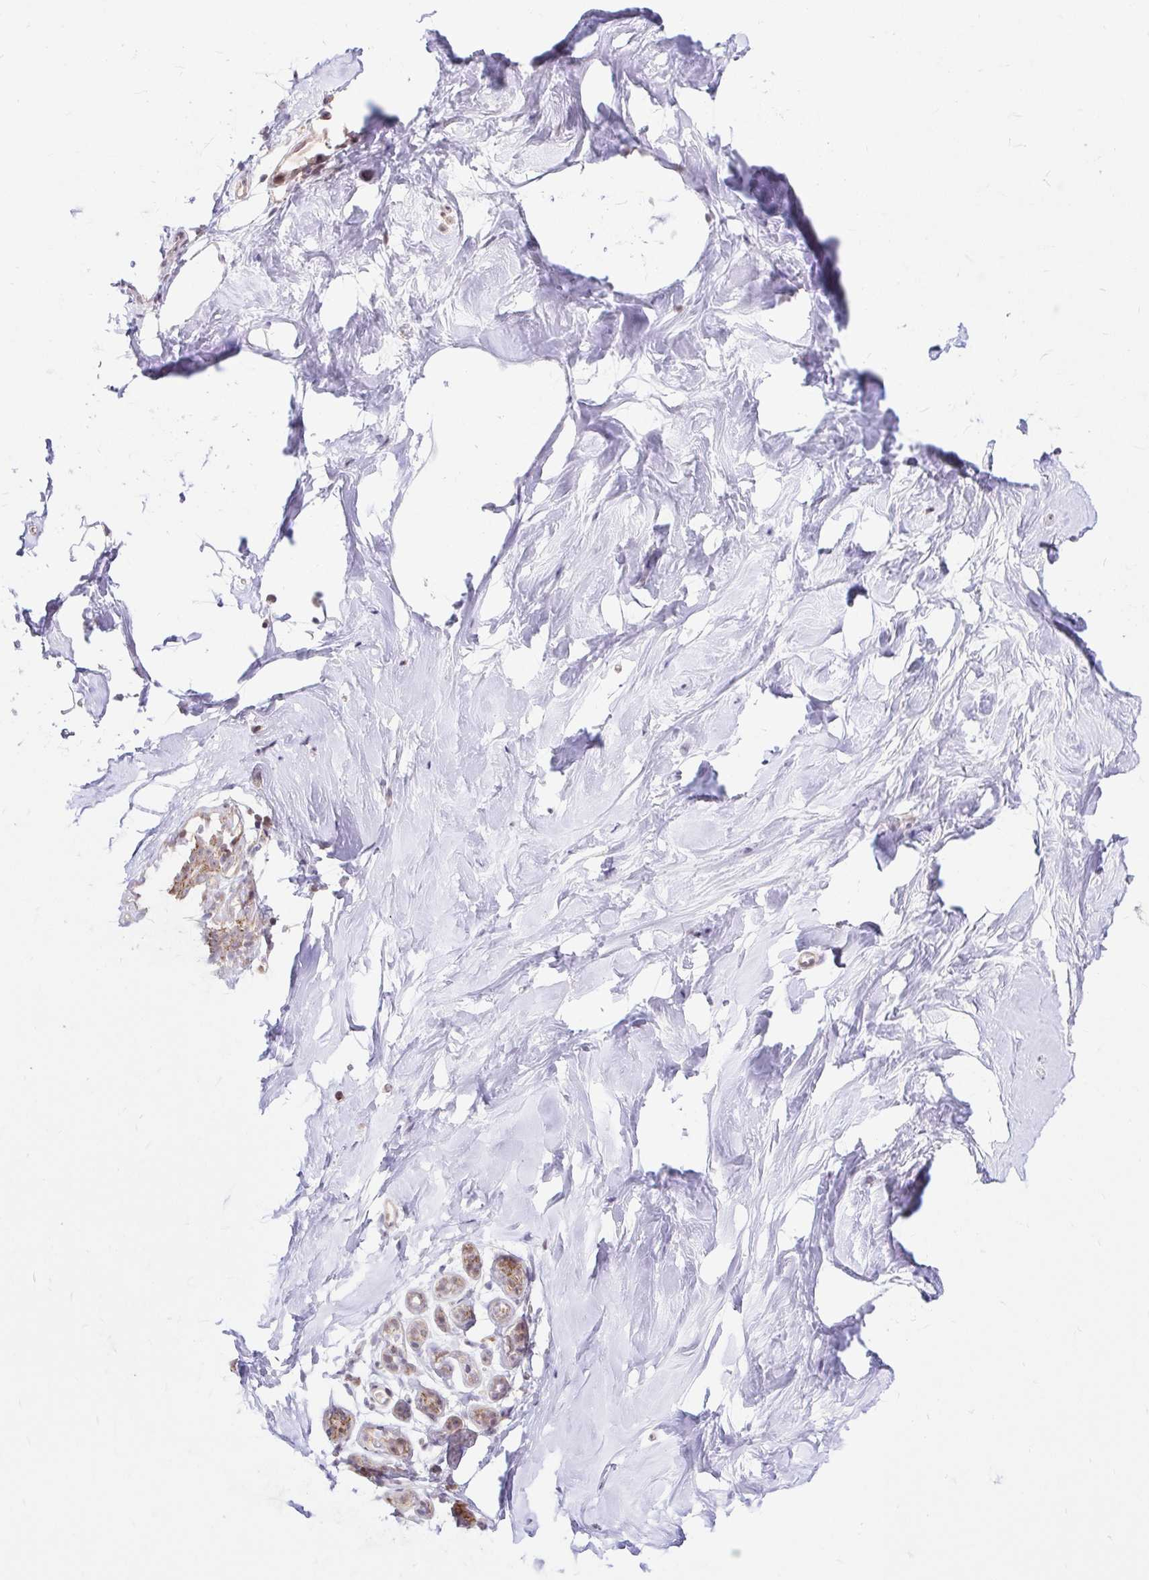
{"staining": {"intensity": "negative", "quantity": "none", "location": "none"}, "tissue": "breast", "cell_type": "Adipocytes", "image_type": "normal", "snomed": [{"axis": "morphology", "description": "Normal tissue, NOS"}, {"axis": "topography", "description": "Breast"}], "caption": "High power microscopy micrograph of an IHC photomicrograph of unremarkable breast, revealing no significant expression in adipocytes.", "gene": "TIMM50", "patient": {"sex": "female", "age": 32}}